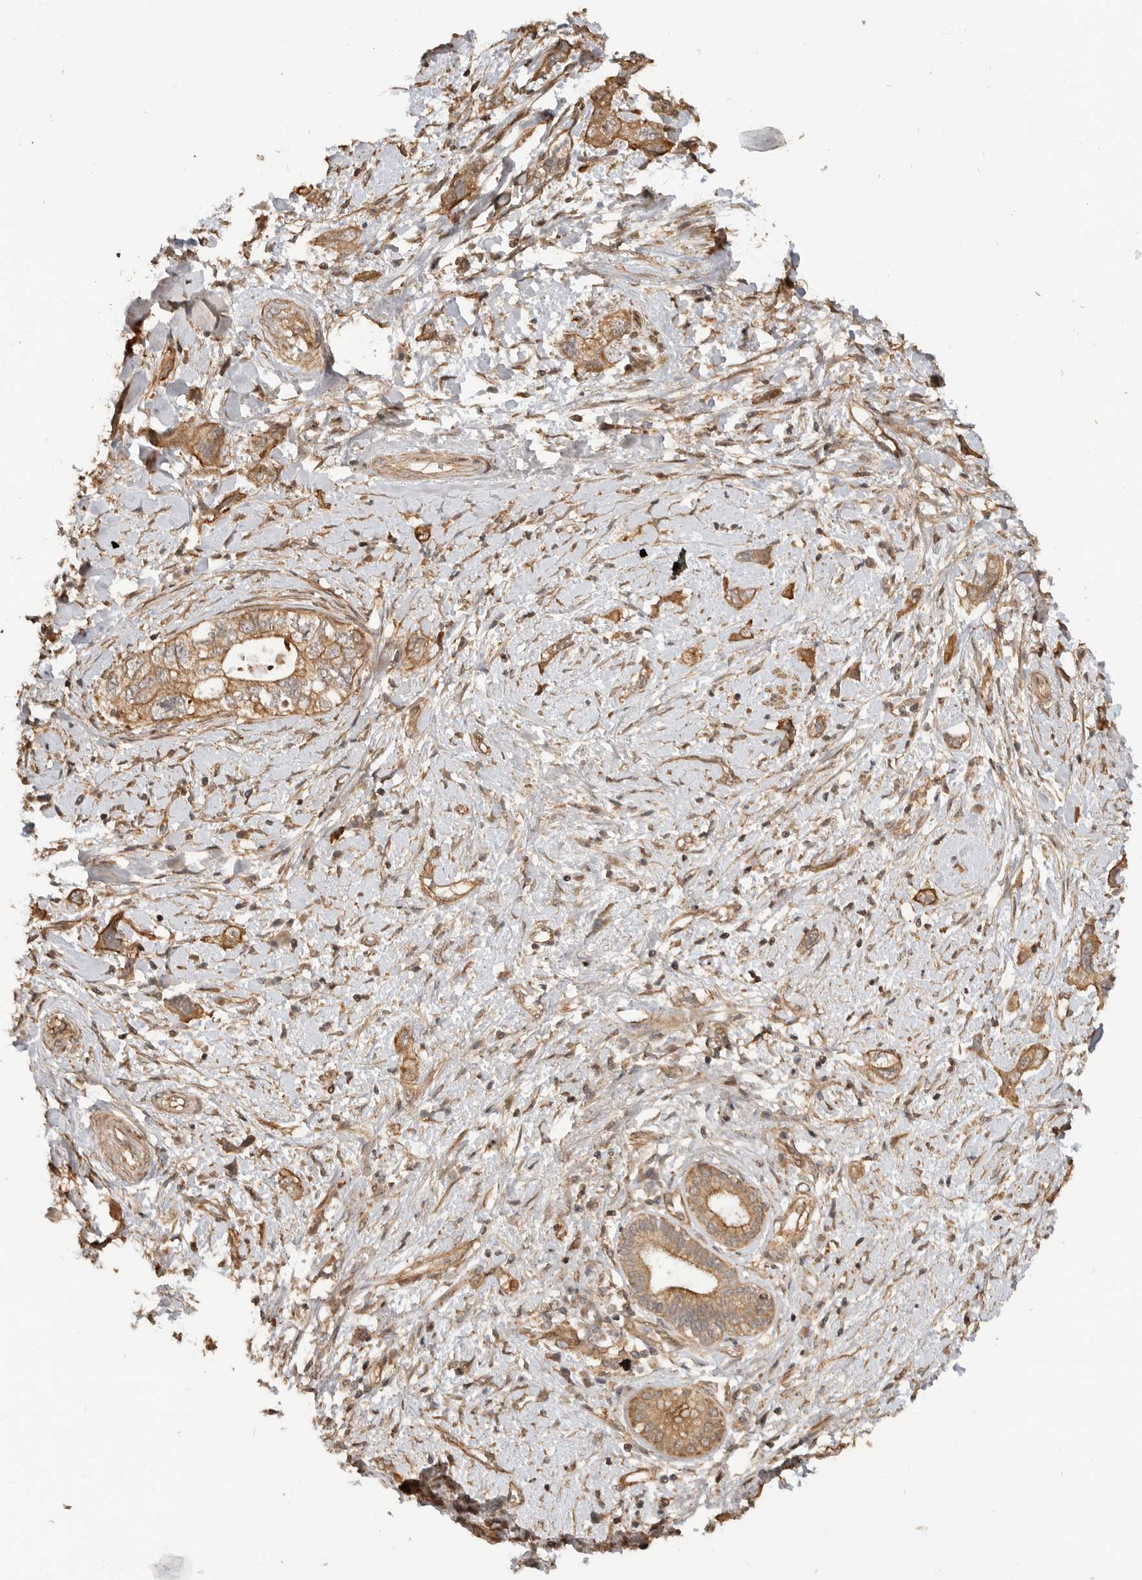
{"staining": {"intensity": "moderate", "quantity": ">75%", "location": "cytoplasmic/membranous"}, "tissue": "pancreatic cancer", "cell_type": "Tumor cells", "image_type": "cancer", "snomed": [{"axis": "morphology", "description": "Adenocarcinoma, NOS"}, {"axis": "topography", "description": "Pancreas"}], "caption": "This is a micrograph of IHC staining of pancreatic cancer, which shows moderate staining in the cytoplasmic/membranous of tumor cells.", "gene": "ADPRS", "patient": {"sex": "female", "age": 73}}